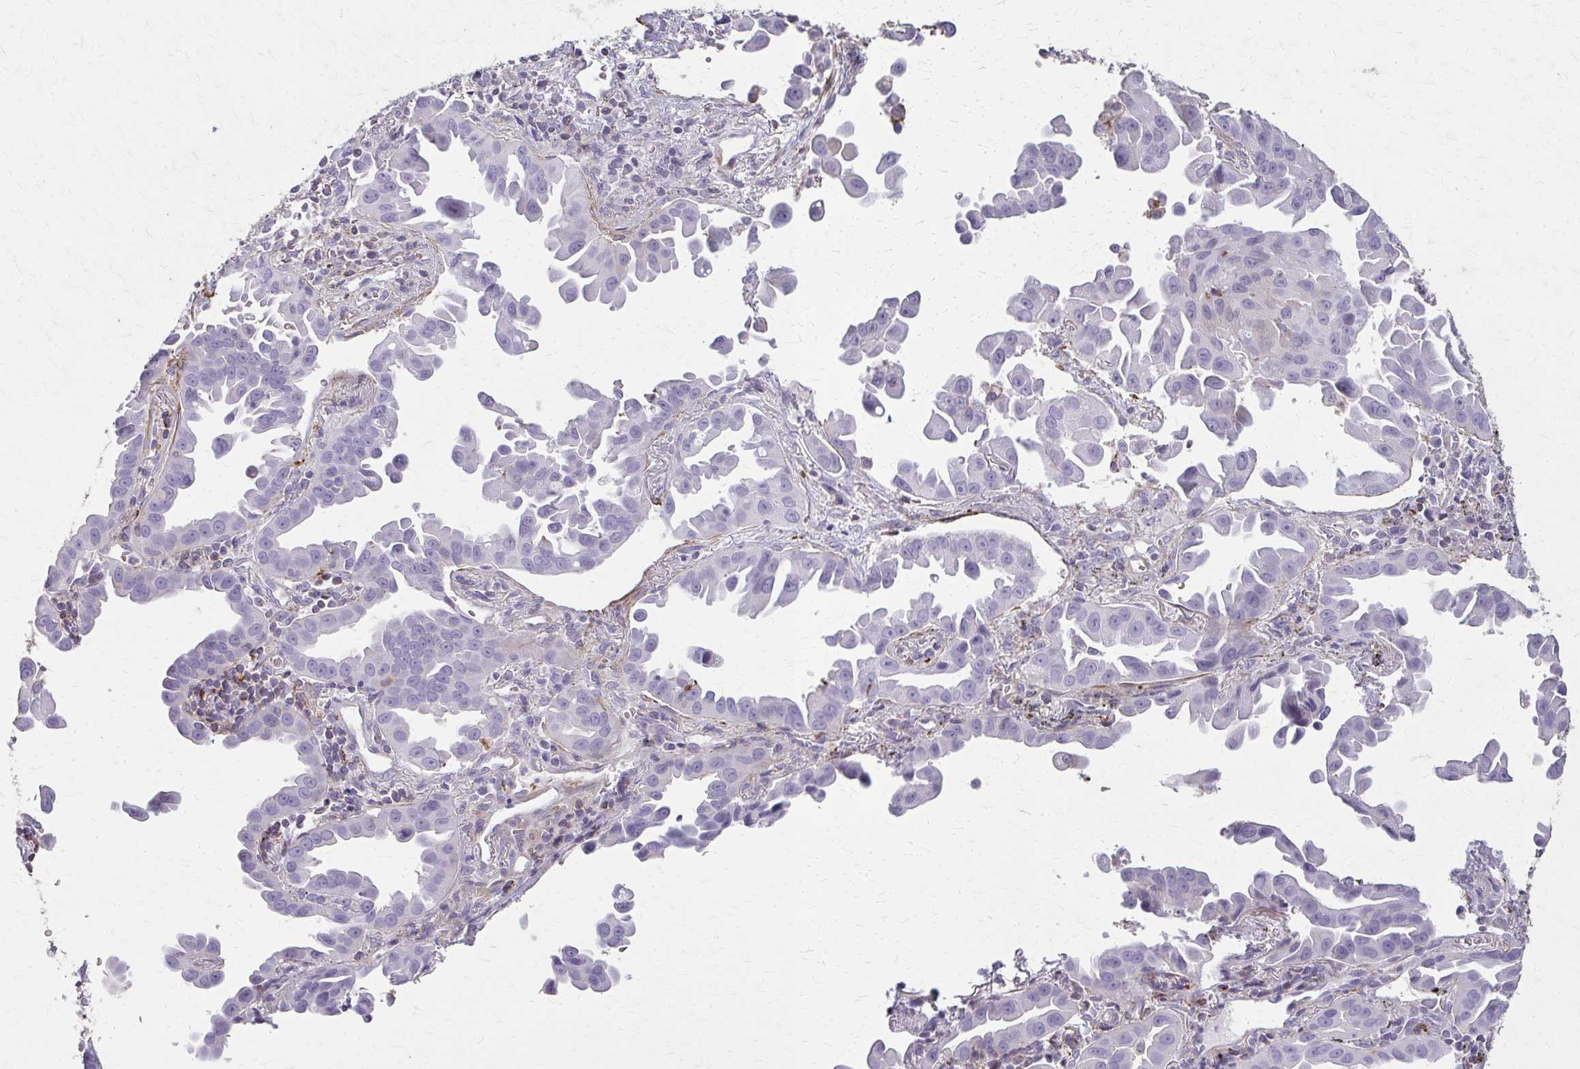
{"staining": {"intensity": "negative", "quantity": "none", "location": "none"}, "tissue": "lung cancer", "cell_type": "Tumor cells", "image_type": "cancer", "snomed": [{"axis": "morphology", "description": "Adenocarcinoma, NOS"}, {"axis": "topography", "description": "Lung"}], "caption": "Tumor cells show no significant protein staining in lung cancer (adenocarcinoma).", "gene": "TENM4", "patient": {"sex": "male", "age": 68}}